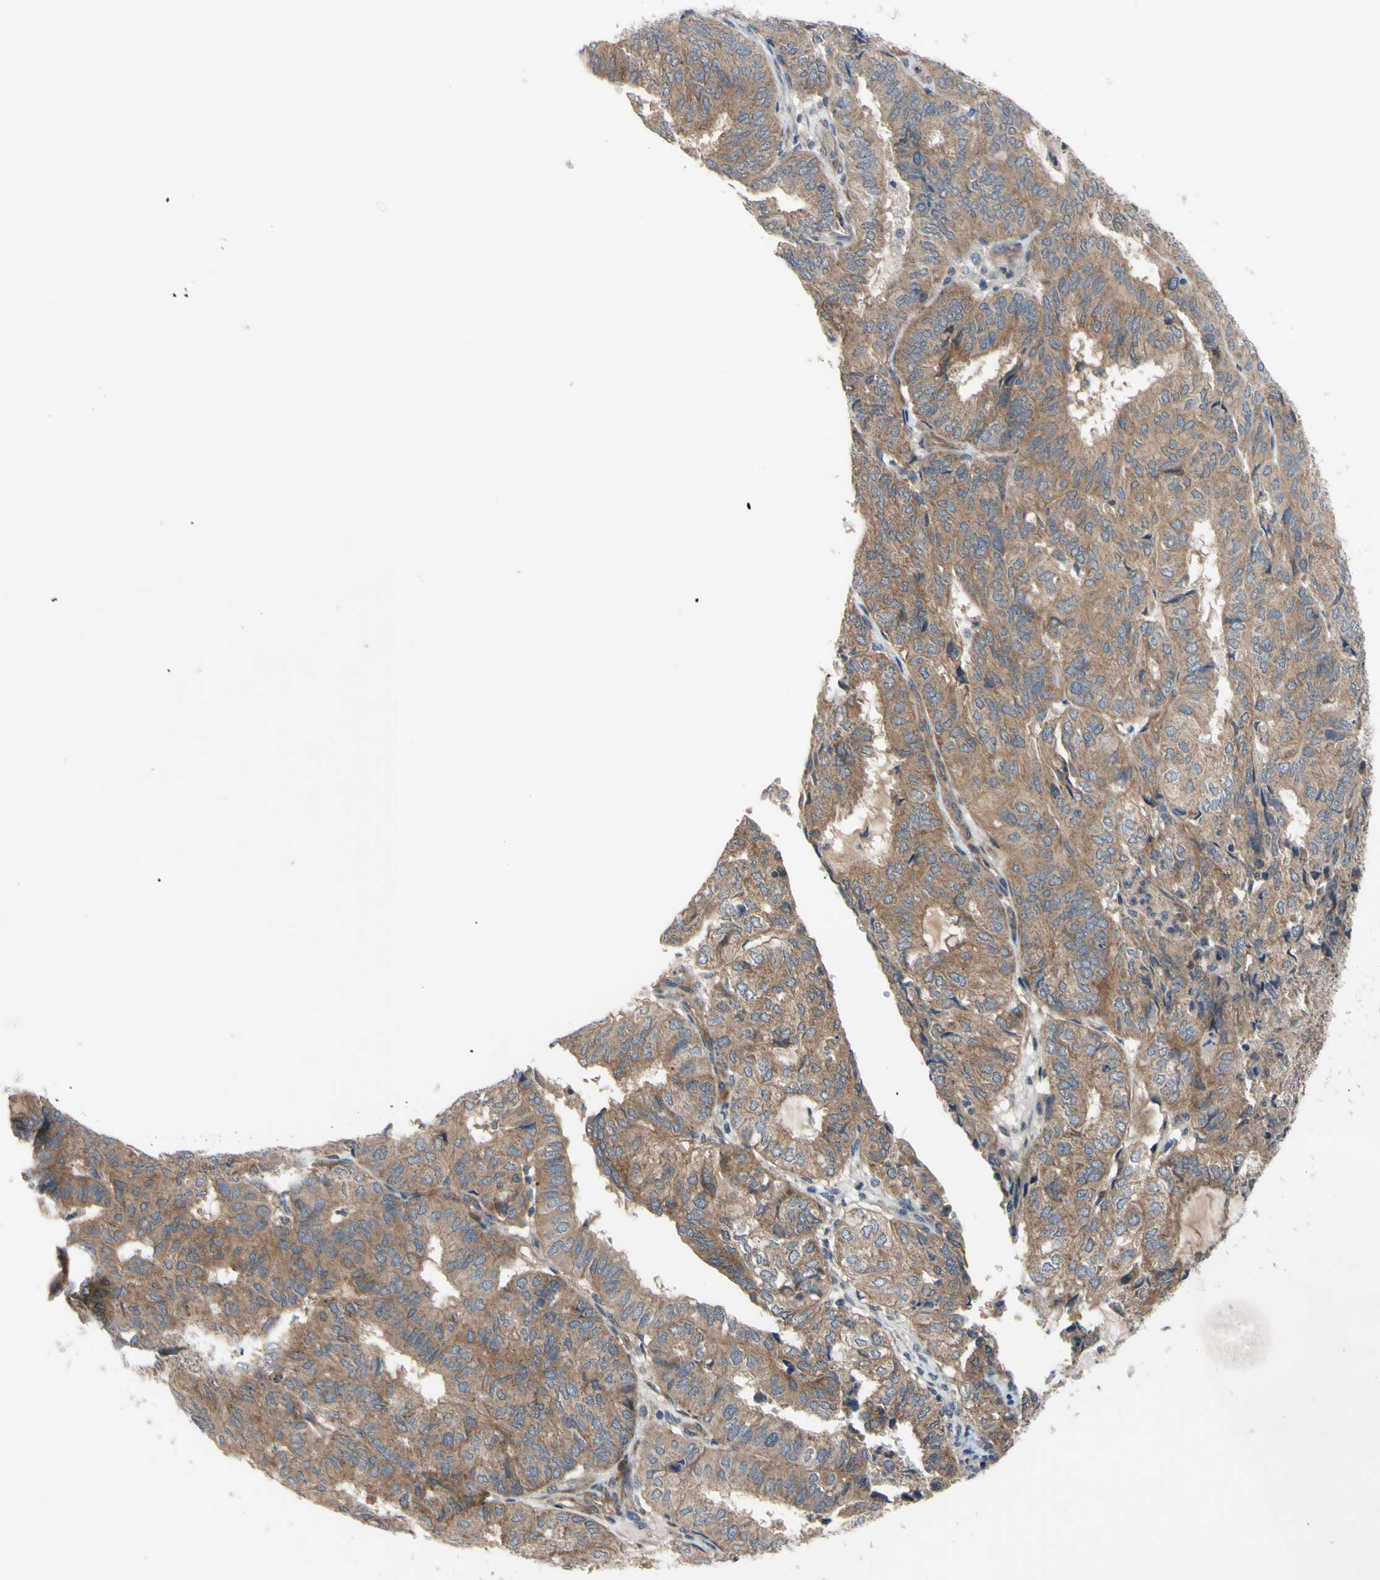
{"staining": {"intensity": "moderate", "quantity": ">75%", "location": "cytoplasmic/membranous"}, "tissue": "endometrial cancer", "cell_type": "Tumor cells", "image_type": "cancer", "snomed": [{"axis": "morphology", "description": "Adenocarcinoma, NOS"}, {"axis": "topography", "description": "Uterus"}], "caption": "Immunohistochemical staining of human endometrial adenocarcinoma displays medium levels of moderate cytoplasmic/membranous protein positivity in approximately >75% of tumor cells.", "gene": "SVIL", "patient": {"sex": "female", "age": 60}}